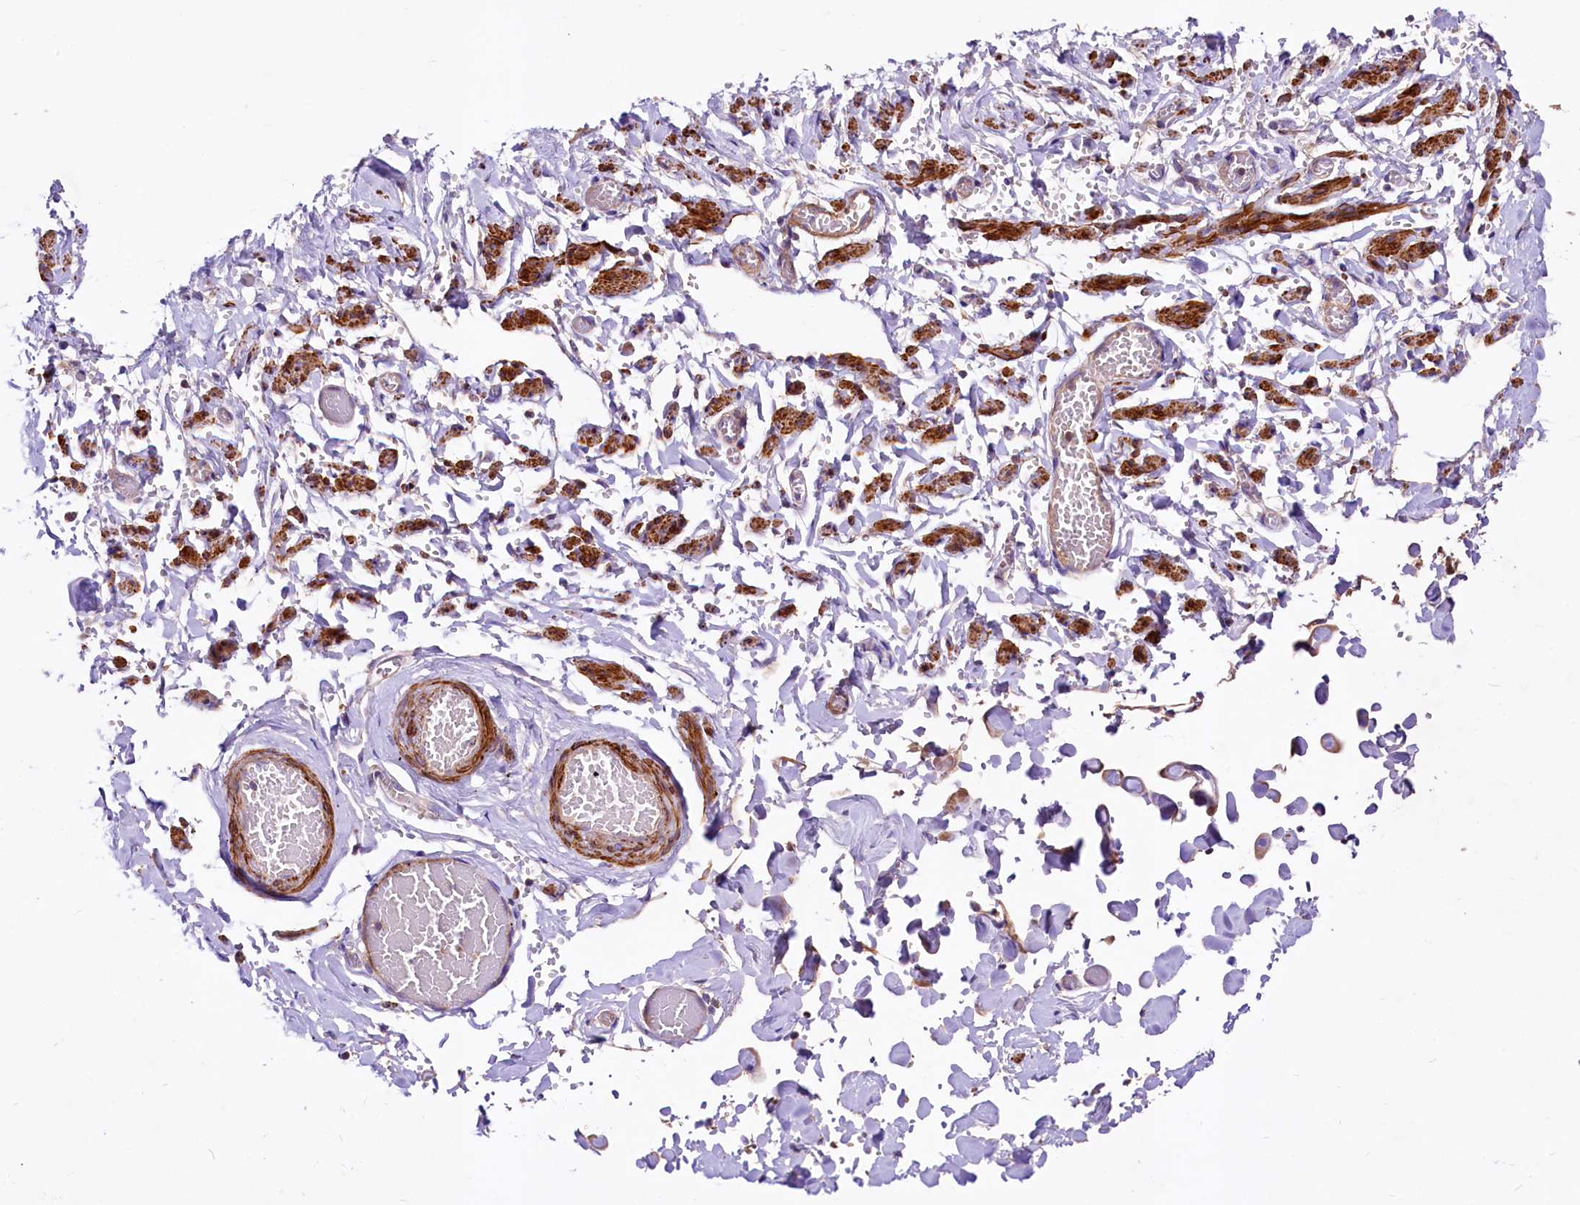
{"staining": {"intensity": "negative", "quantity": "none", "location": "none"}, "tissue": "adipose tissue", "cell_type": "Adipocytes", "image_type": "normal", "snomed": [{"axis": "morphology", "description": "Normal tissue, NOS"}, {"axis": "topography", "description": "Vascular tissue"}, {"axis": "topography", "description": "Fallopian tube"}, {"axis": "topography", "description": "Ovary"}], "caption": "This is an immunohistochemistry (IHC) photomicrograph of normal adipose tissue. There is no staining in adipocytes.", "gene": "CIAO3", "patient": {"sex": "female", "age": 67}}